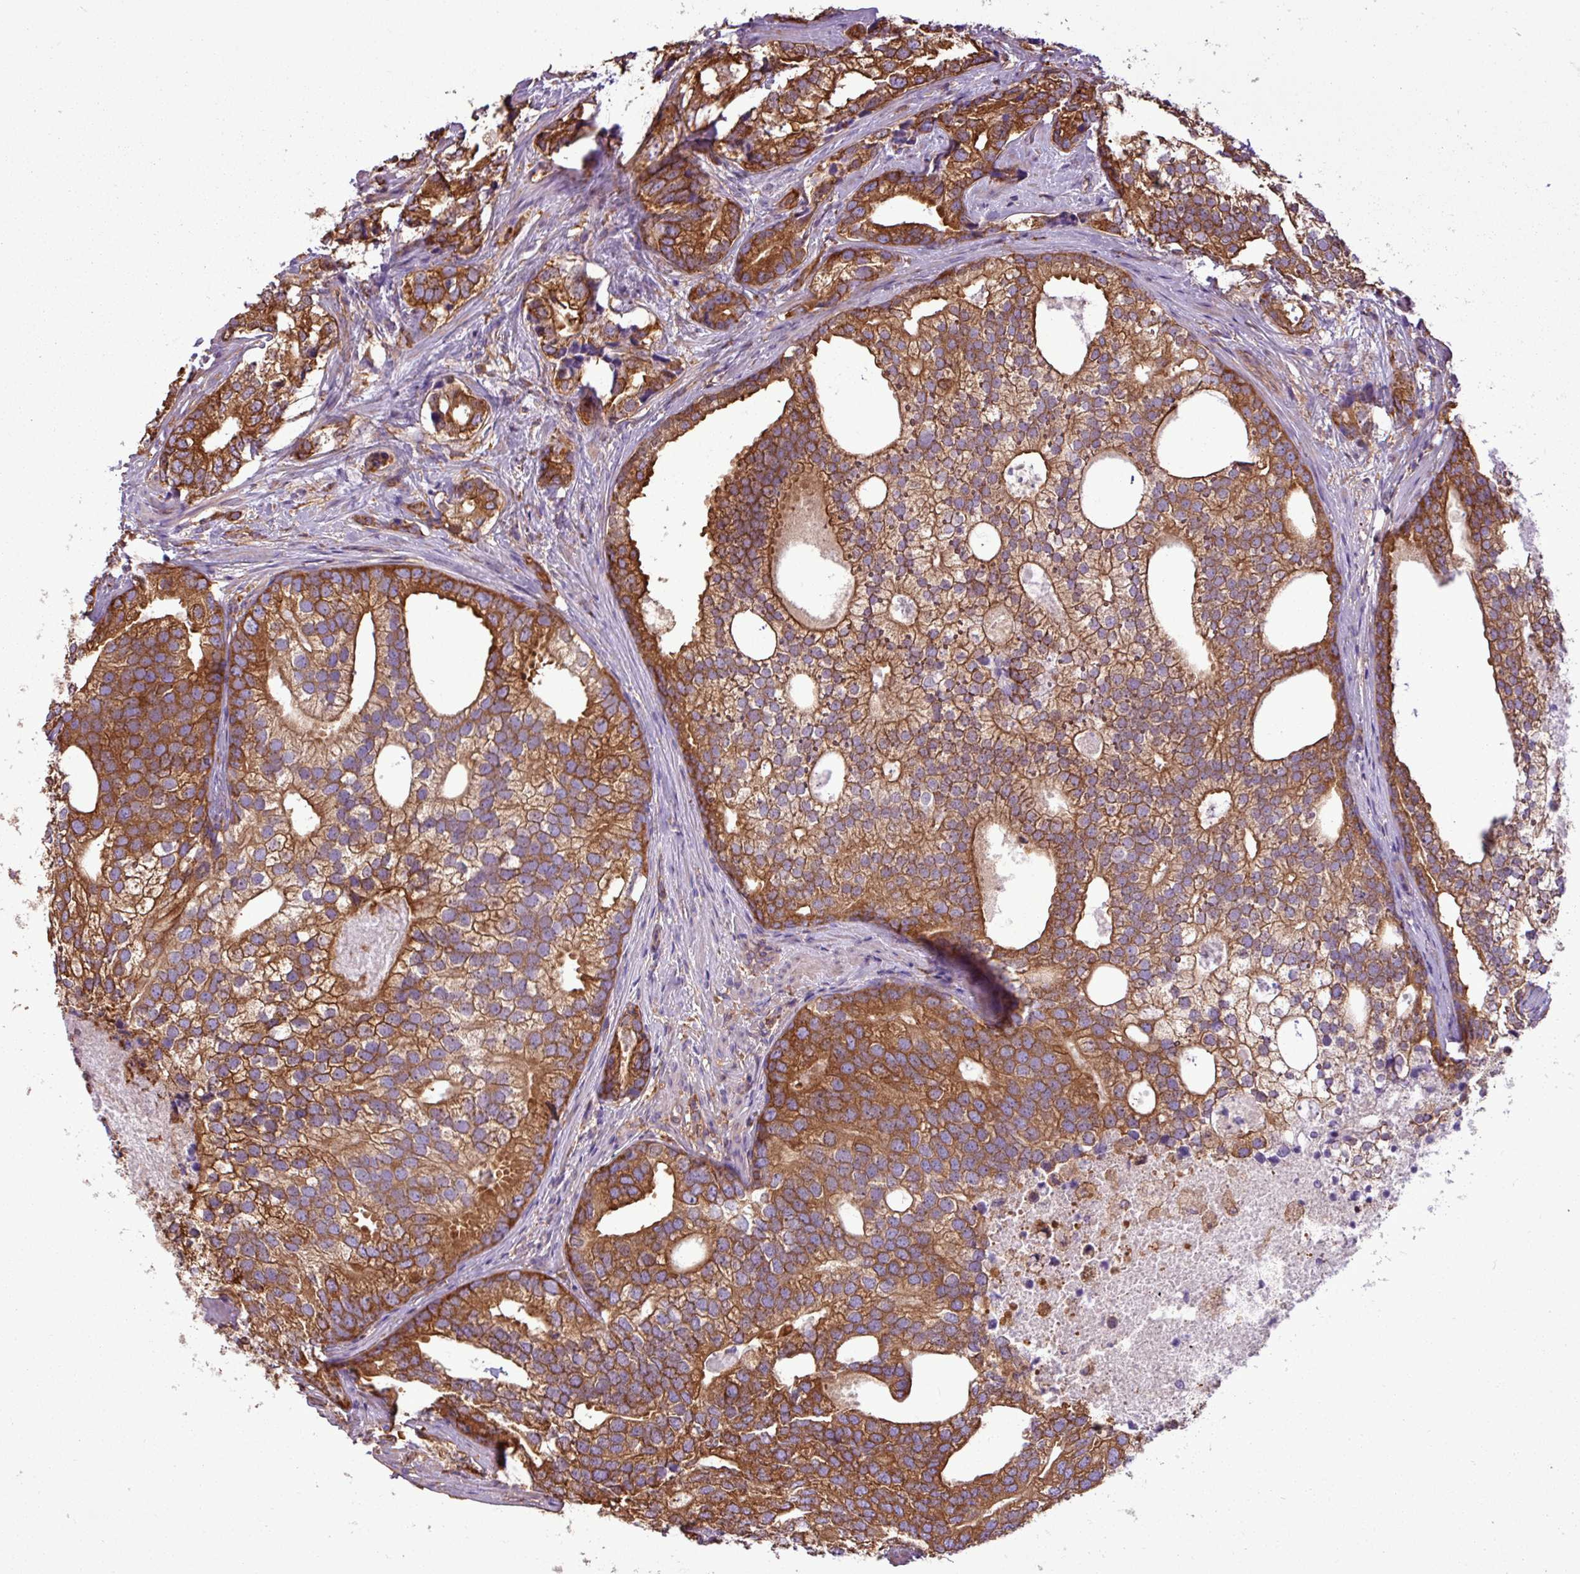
{"staining": {"intensity": "strong", "quantity": ">75%", "location": "cytoplasmic/membranous"}, "tissue": "prostate cancer", "cell_type": "Tumor cells", "image_type": "cancer", "snomed": [{"axis": "morphology", "description": "Adenocarcinoma, High grade"}, {"axis": "topography", "description": "Prostate"}], "caption": "The photomicrograph exhibits staining of prostate cancer, revealing strong cytoplasmic/membranous protein positivity (brown color) within tumor cells.", "gene": "PACSIN2", "patient": {"sex": "male", "age": 75}}